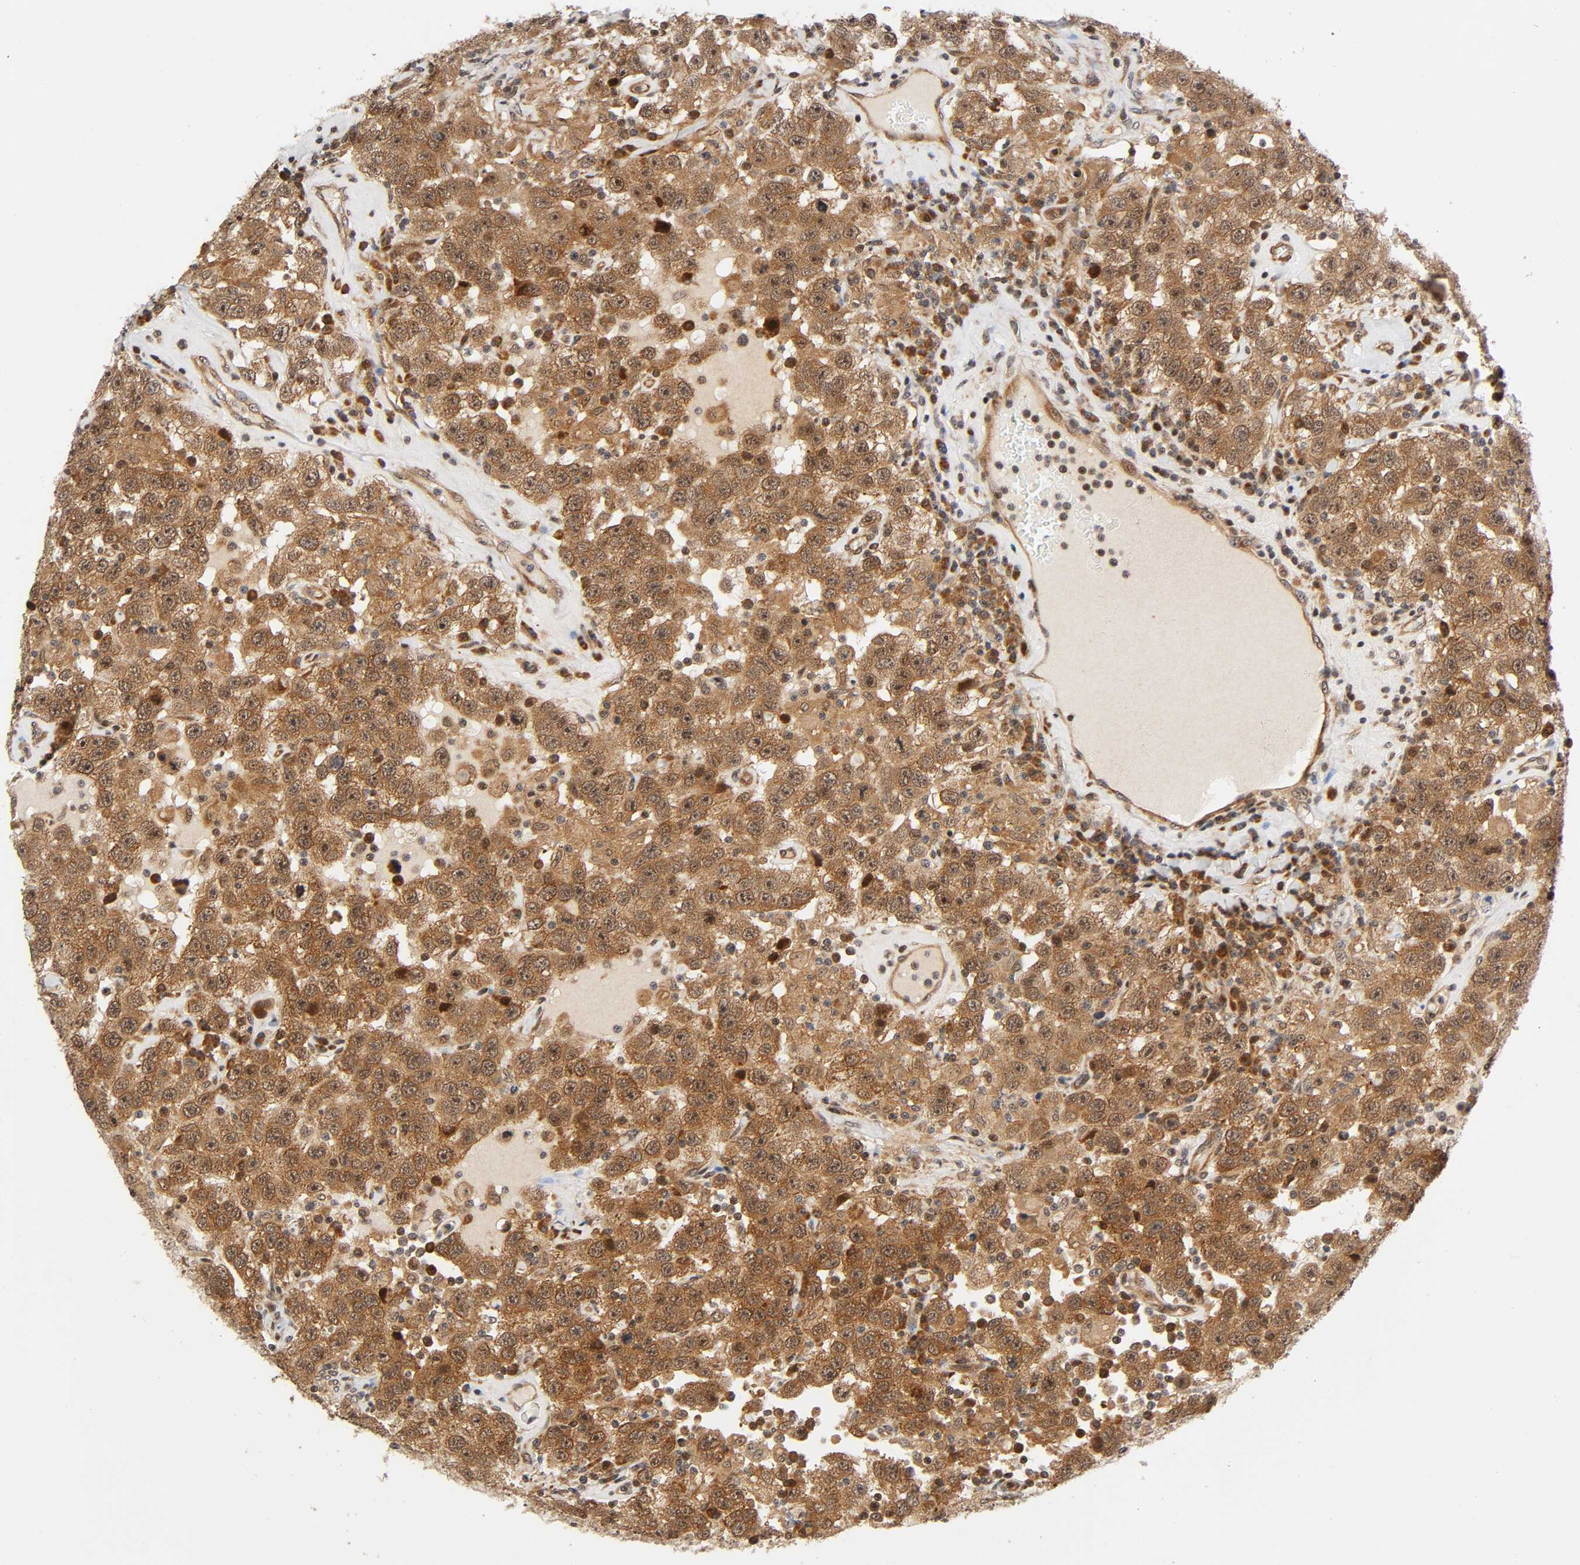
{"staining": {"intensity": "moderate", "quantity": ">75%", "location": "cytoplasmic/membranous,nuclear"}, "tissue": "testis cancer", "cell_type": "Tumor cells", "image_type": "cancer", "snomed": [{"axis": "morphology", "description": "Seminoma, NOS"}, {"axis": "topography", "description": "Testis"}], "caption": "Moderate cytoplasmic/membranous and nuclear protein positivity is appreciated in approximately >75% of tumor cells in testis seminoma.", "gene": "IQCJ-SCHIP1", "patient": {"sex": "male", "age": 41}}